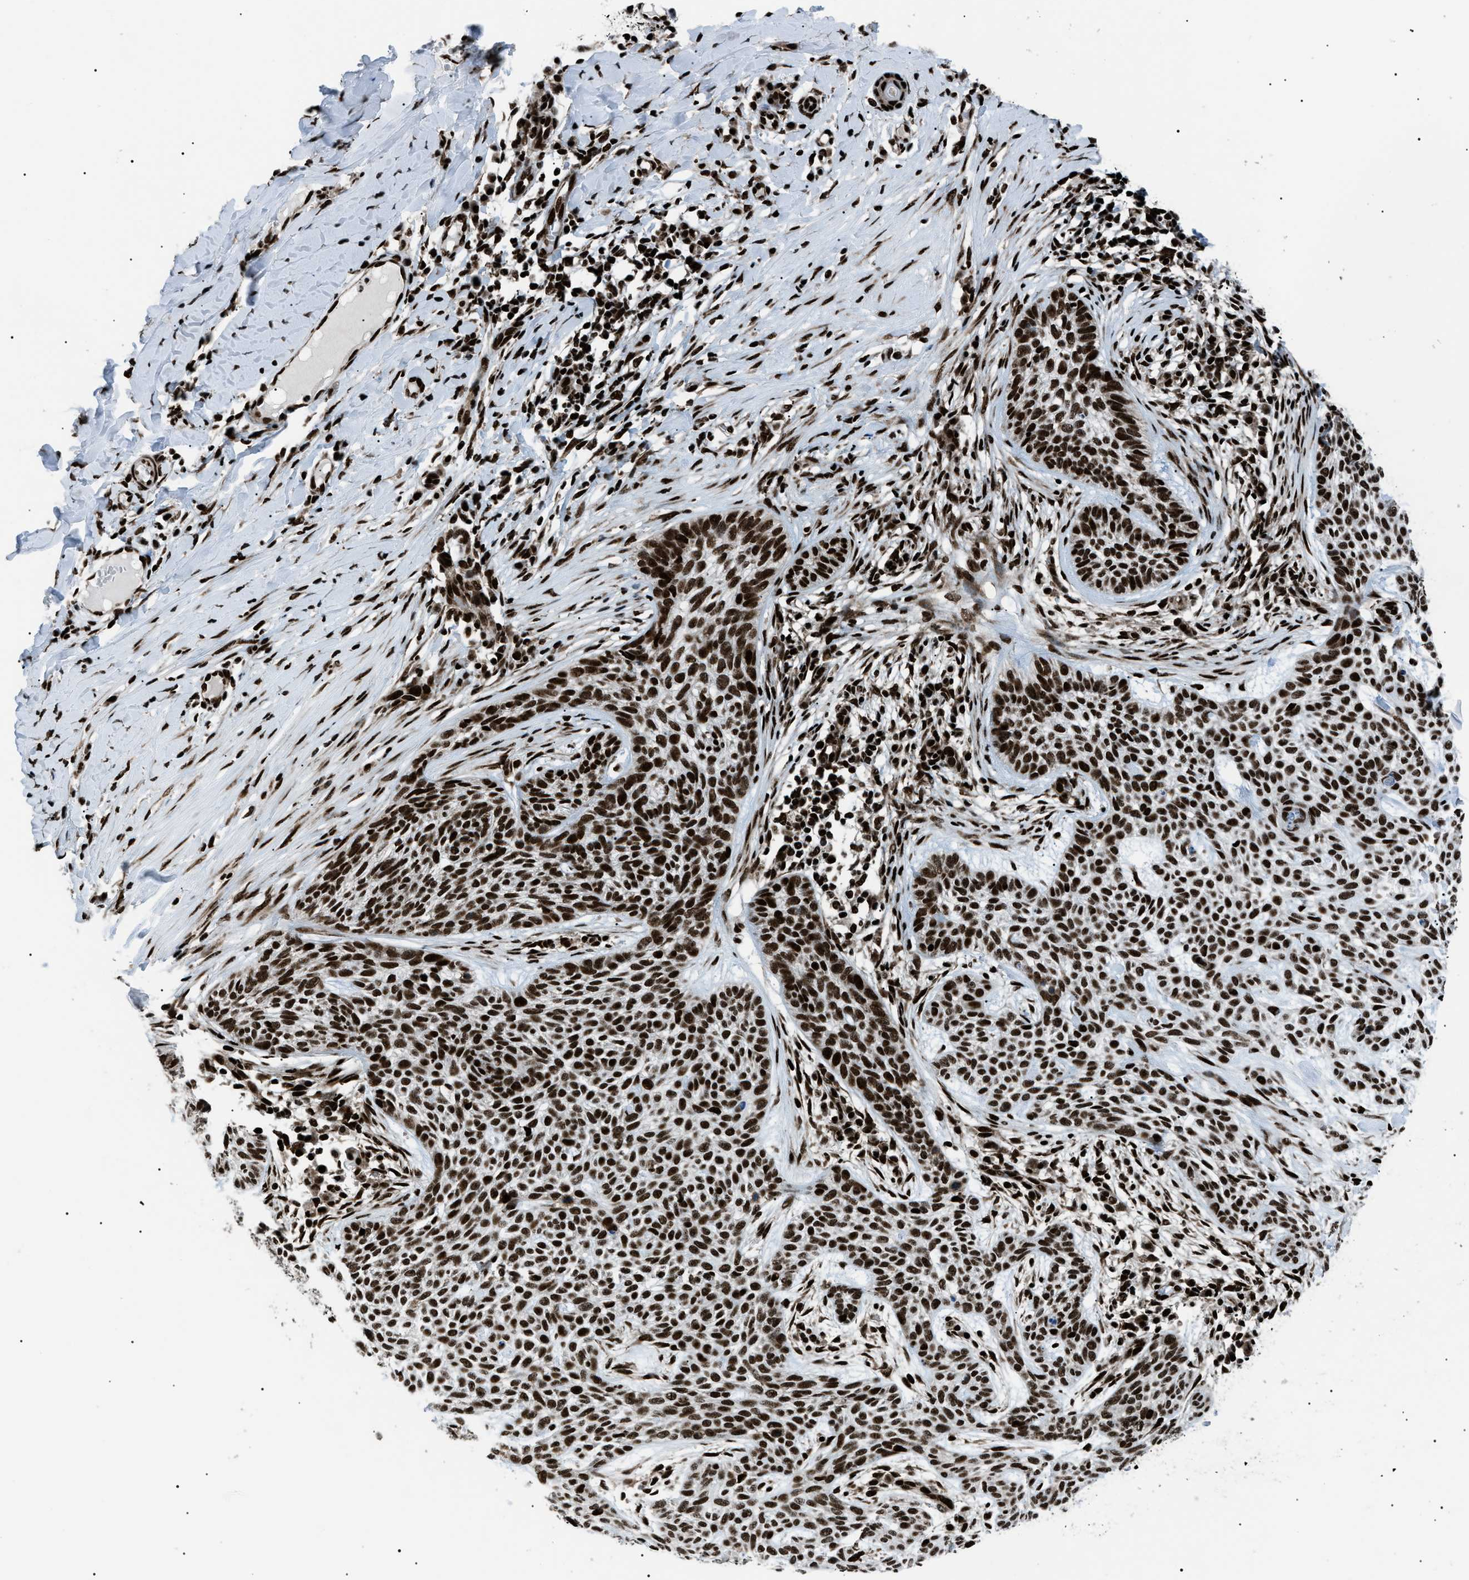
{"staining": {"intensity": "strong", "quantity": ">75%", "location": "nuclear"}, "tissue": "skin cancer", "cell_type": "Tumor cells", "image_type": "cancer", "snomed": [{"axis": "morphology", "description": "Basal cell carcinoma"}, {"axis": "topography", "description": "Skin"}], "caption": "High-magnification brightfield microscopy of skin cancer (basal cell carcinoma) stained with DAB (3,3'-diaminobenzidine) (brown) and counterstained with hematoxylin (blue). tumor cells exhibit strong nuclear expression is present in approximately>75% of cells.", "gene": "HNRNPK", "patient": {"sex": "female", "age": 59}}